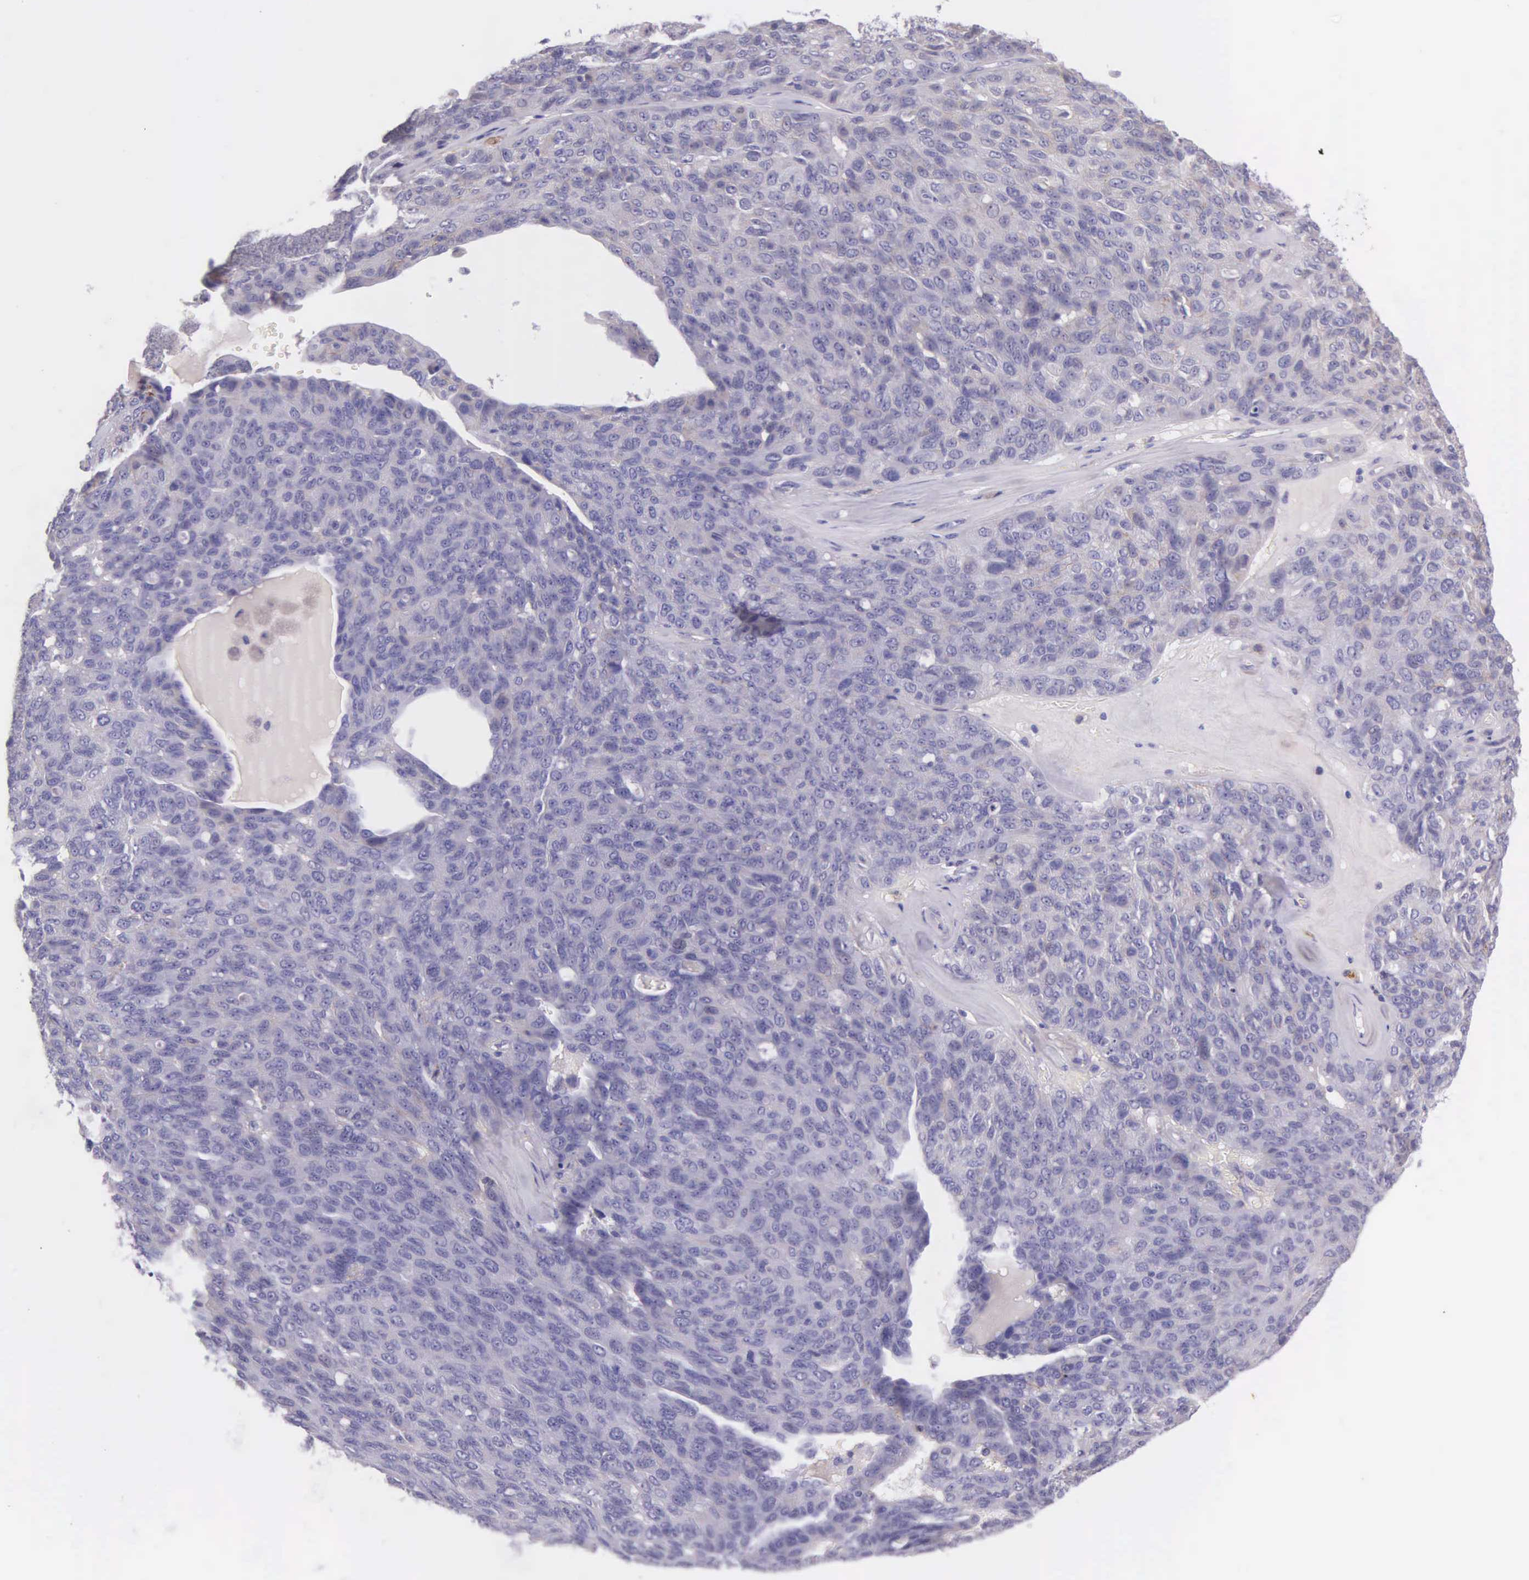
{"staining": {"intensity": "negative", "quantity": "none", "location": "none"}, "tissue": "ovarian cancer", "cell_type": "Tumor cells", "image_type": "cancer", "snomed": [{"axis": "morphology", "description": "Carcinoma, endometroid"}, {"axis": "topography", "description": "Ovary"}], "caption": "DAB (3,3'-diaminobenzidine) immunohistochemical staining of endometroid carcinoma (ovarian) displays no significant positivity in tumor cells.", "gene": "THSD7A", "patient": {"sex": "female", "age": 60}}